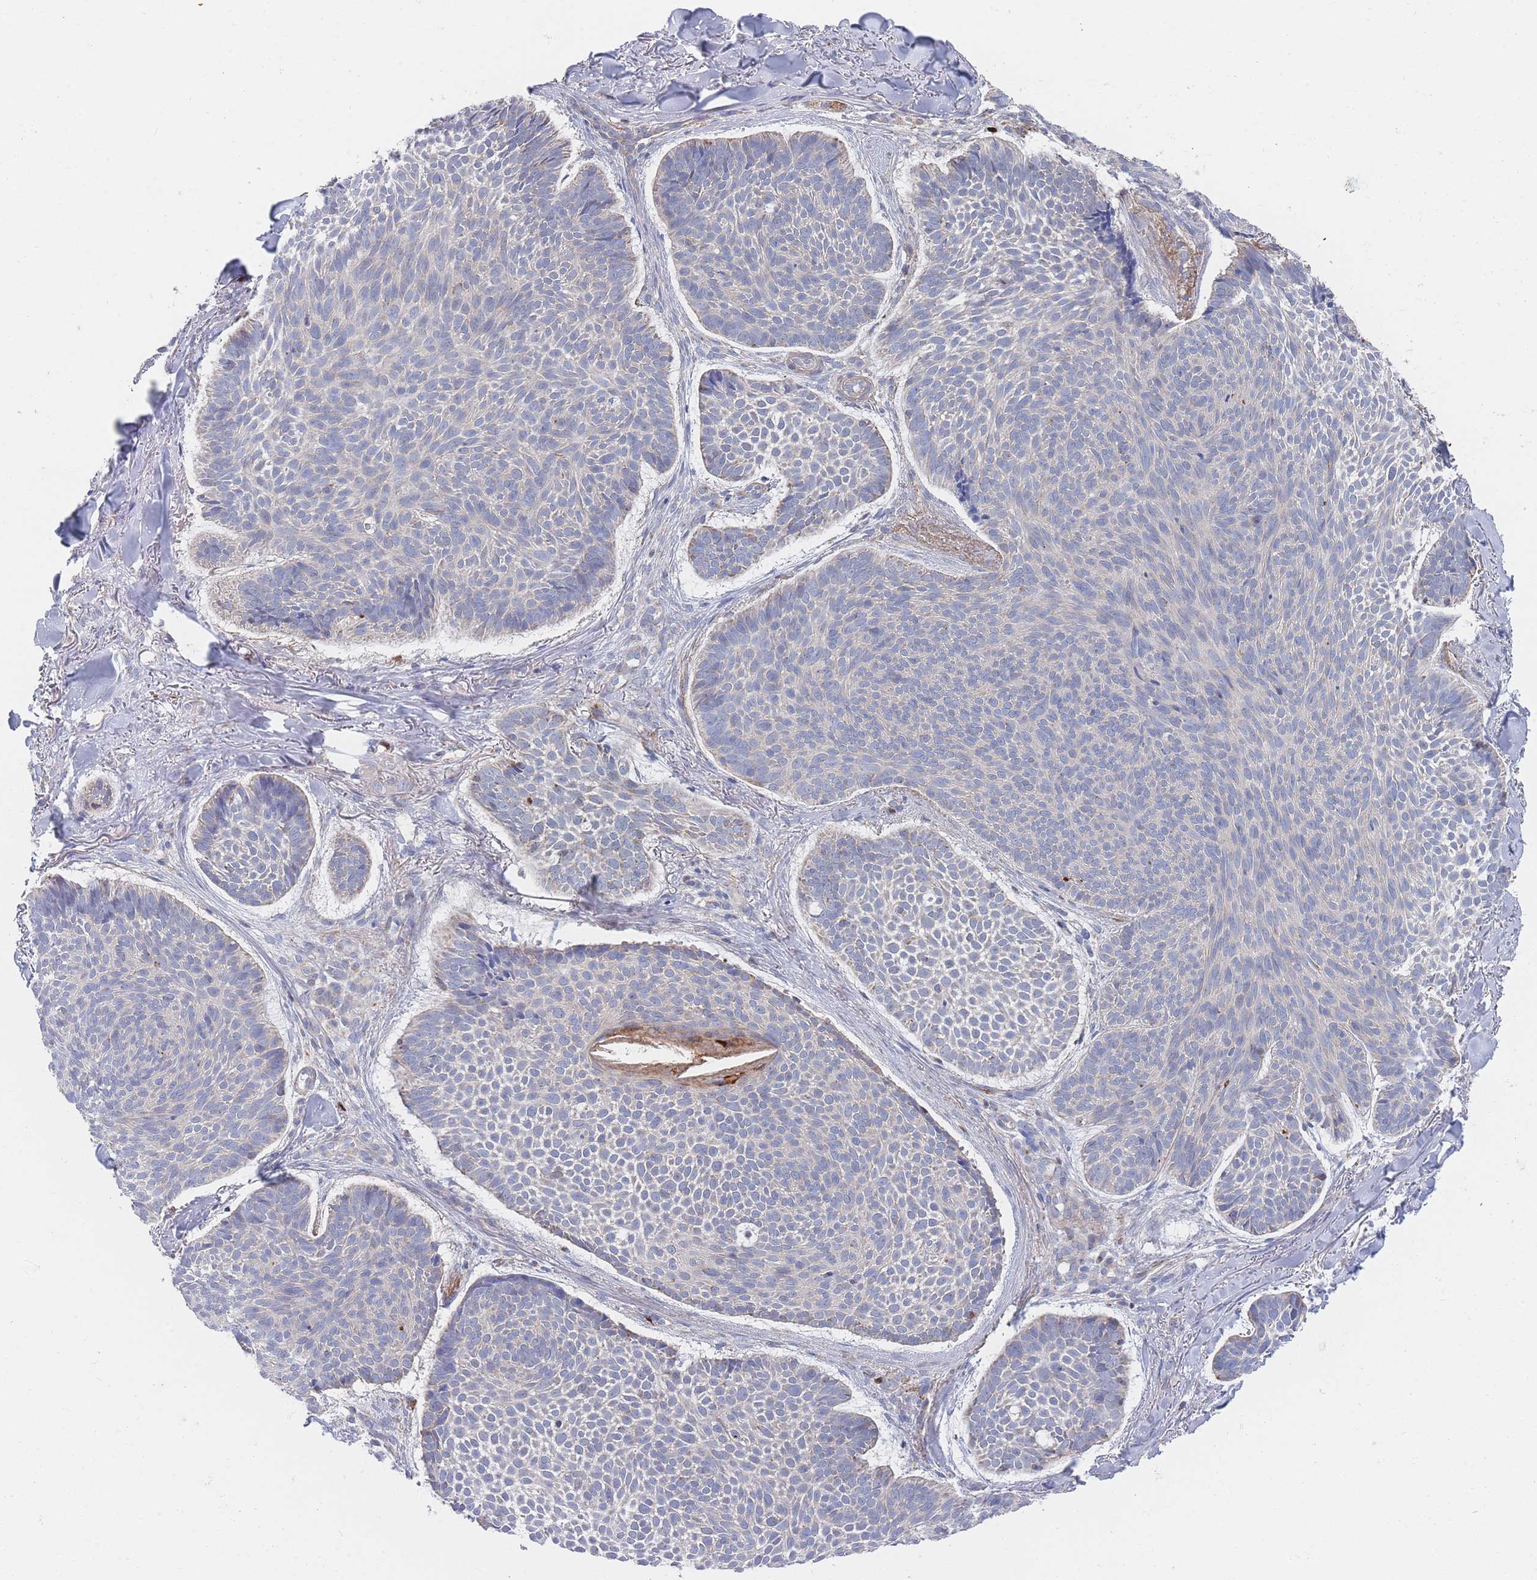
{"staining": {"intensity": "weak", "quantity": "<25%", "location": "cytoplasmic/membranous"}, "tissue": "skin cancer", "cell_type": "Tumor cells", "image_type": "cancer", "snomed": [{"axis": "morphology", "description": "Basal cell carcinoma"}, {"axis": "topography", "description": "Skin"}], "caption": "The immunohistochemistry image has no significant expression in tumor cells of skin cancer tissue.", "gene": "IKZF4", "patient": {"sex": "male", "age": 70}}